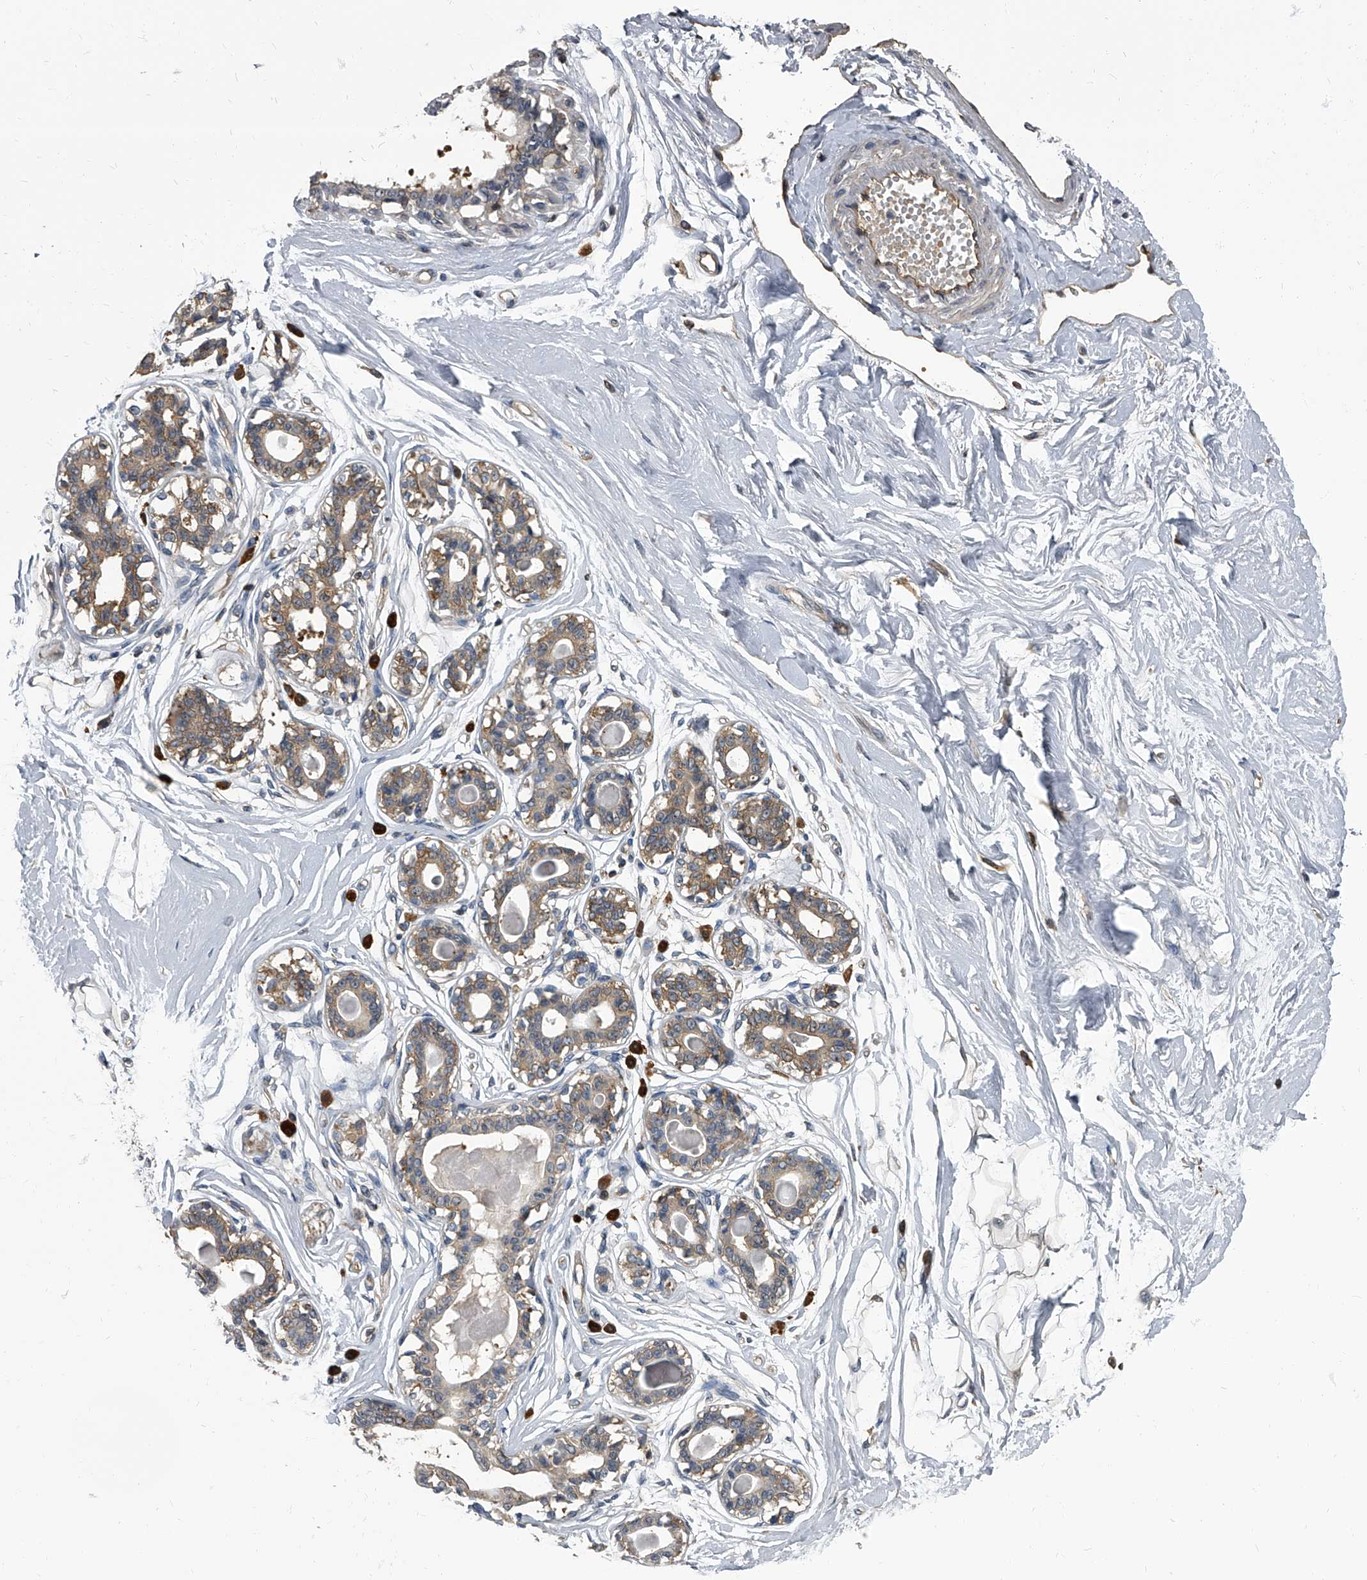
{"staining": {"intensity": "negative", "quantity": "none", "location": "none"}, "tissue": "breast", "cell_type": "Adipocytes", "image_type": "normal", "snomed": [{"axis": "morphology", "description": "Normal tissue, NOS"}, {"axis": "topography", "description": "Breast"}], "caption": "High magnification brightfield microscopy of normal breast stained with DAB (3,3'-diaminobenzidine) (brown) and counterstained with hematoxylin (blue): adipocytes show no significant staining. (IHC, brightfield microscopy, high magnification).", "gene": "CDV3", "patient": {"sex": "female", "age": 45}}